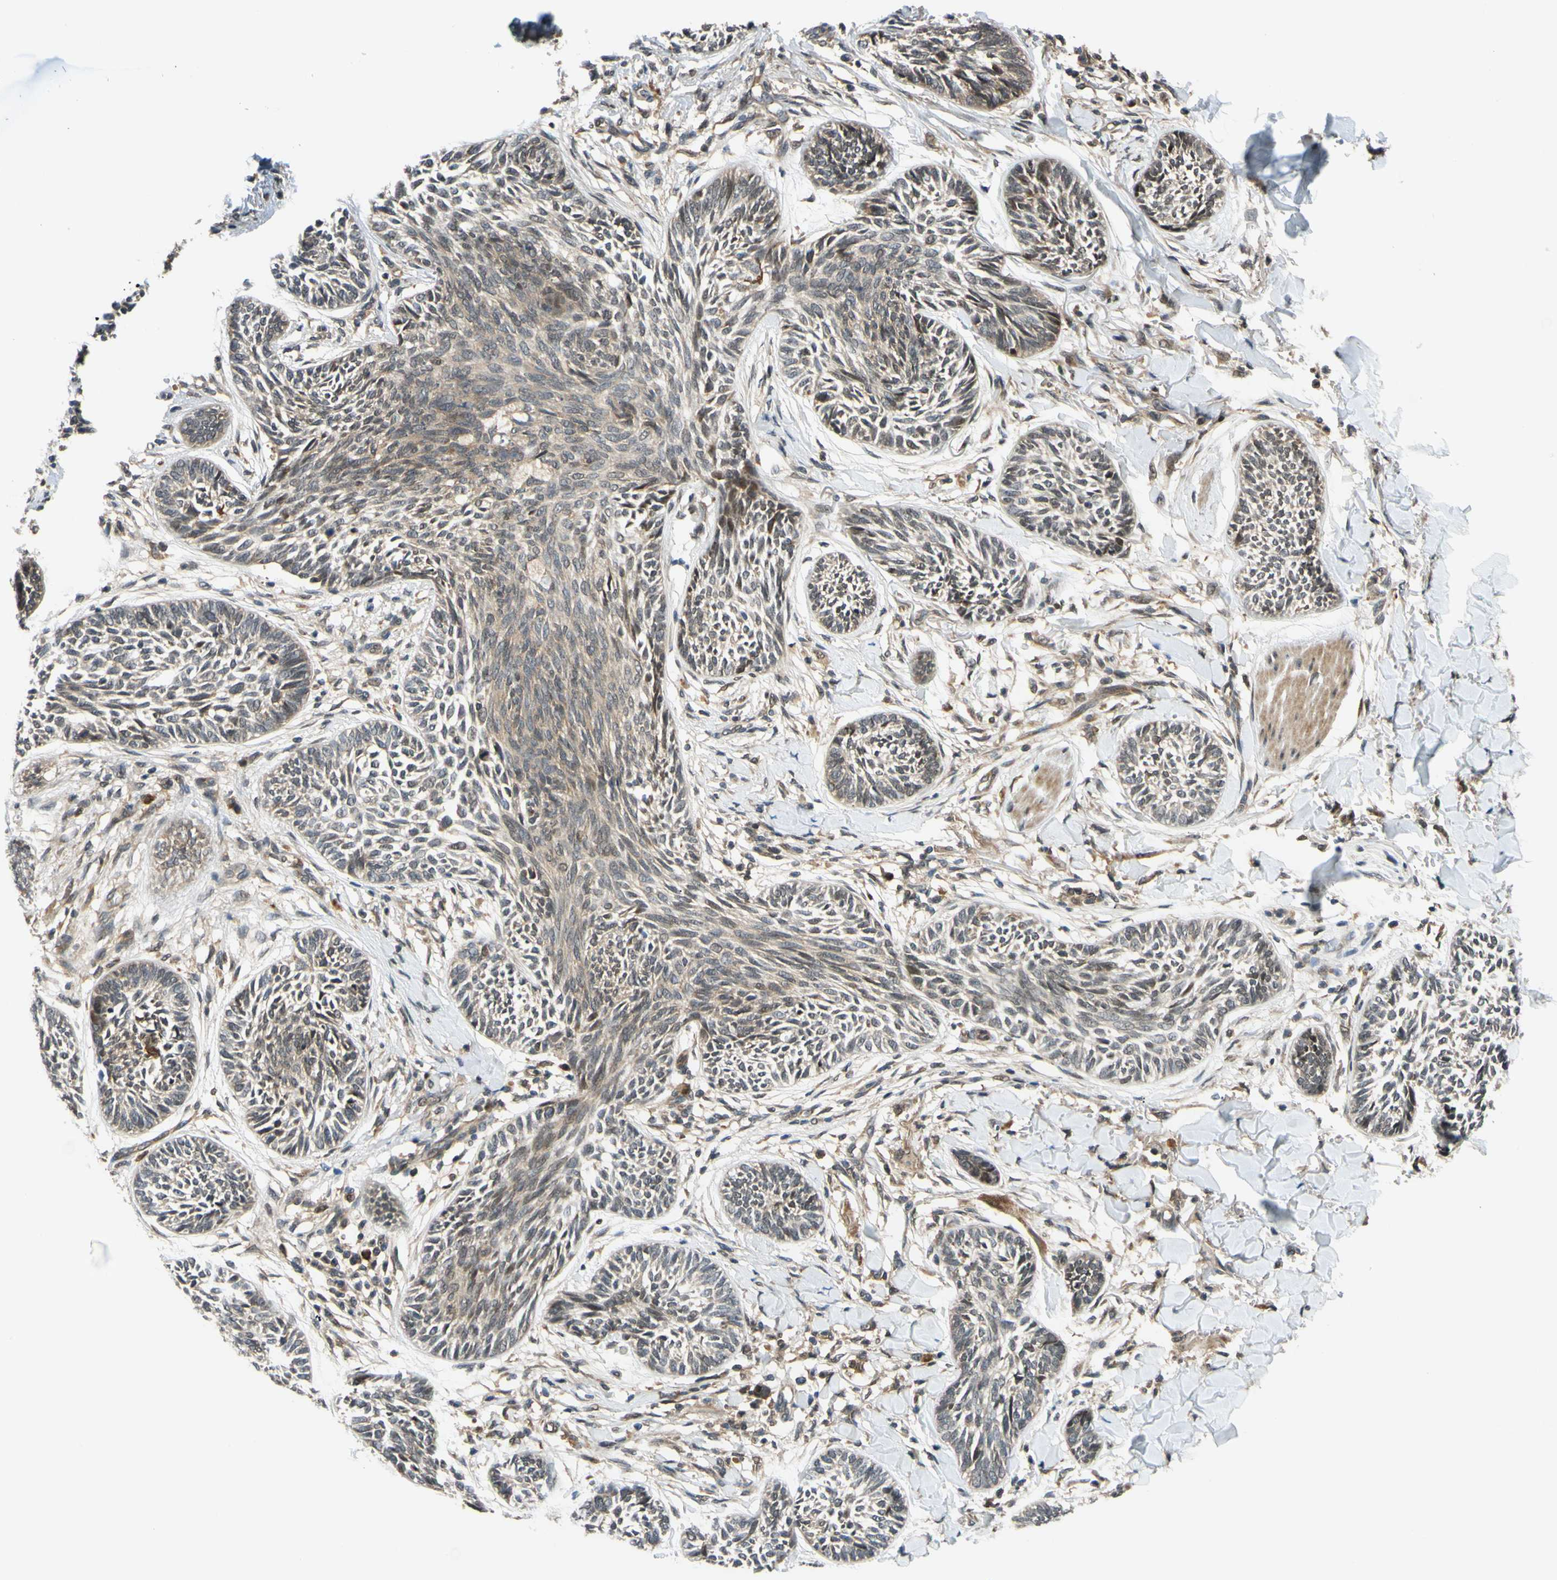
{"staining": {"intensity": "weak", "quantity": "25%-75%", "location": "cytoplasmic/membranous"}, "tissue": "skin cancer", "cell_type": "Tumor cells", "image_type": "cancer", "snomed": [{"axis": "morphology", "description": "Papilloma, NOS"}, {"axis": "morphology", "description": "Basal cell carcinoma"}, {"axis": "topography", "description": "Skin"}], "caption": "About 25%-75% of tumor cells in human skin basal cell carcinoma exhibit weak cytoplasmic/membranous protein positivity as visualized by brown immunohistochemical staining.", "gene": "ABCC8", "patient": {"sex": "male", "age": 87}}